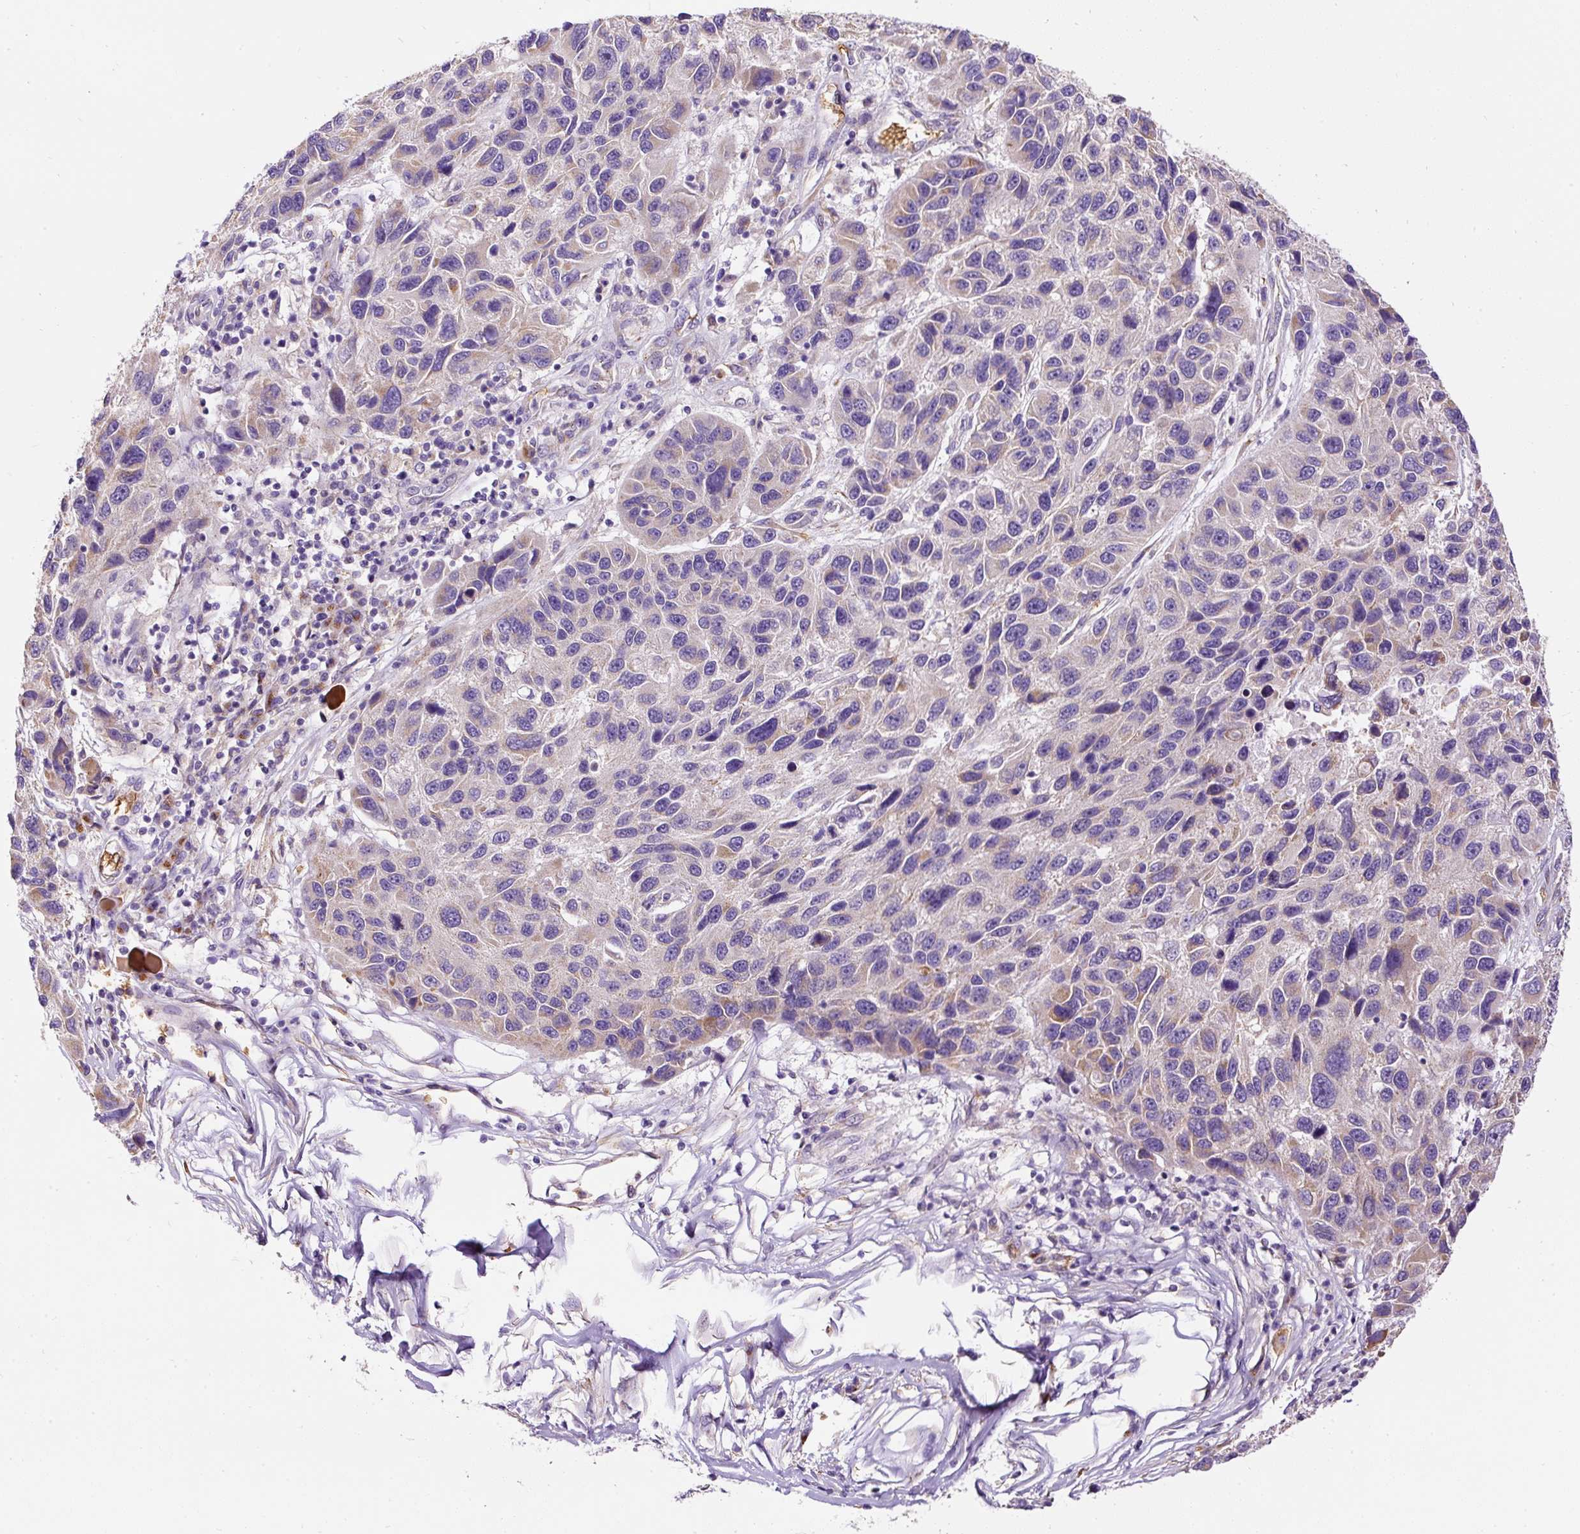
{"staining": {"intensity": "moderate", "quantity": "<25%", "location": "cytoplasmic/membranous"}, "tissue": "melanoma", "cell_type": "Tumor cells", "image_type": "cancer", "snomed": [{"axis": "morphology", "description": "Malignant melanoma, NOS"}, {"axis": "topography", "description": "Skin"}], "caption": "High-magnification brightfield microscopy of malignant melanoma stained with DAB (brown) and counterstained with hematoxylin (blue). tumor cells exhibit moderate cytoplasmic/membranous expression is present in about<25% of cells.", "gene": "PRRC2A", "patient": {"sex": "male", "age": 53}}